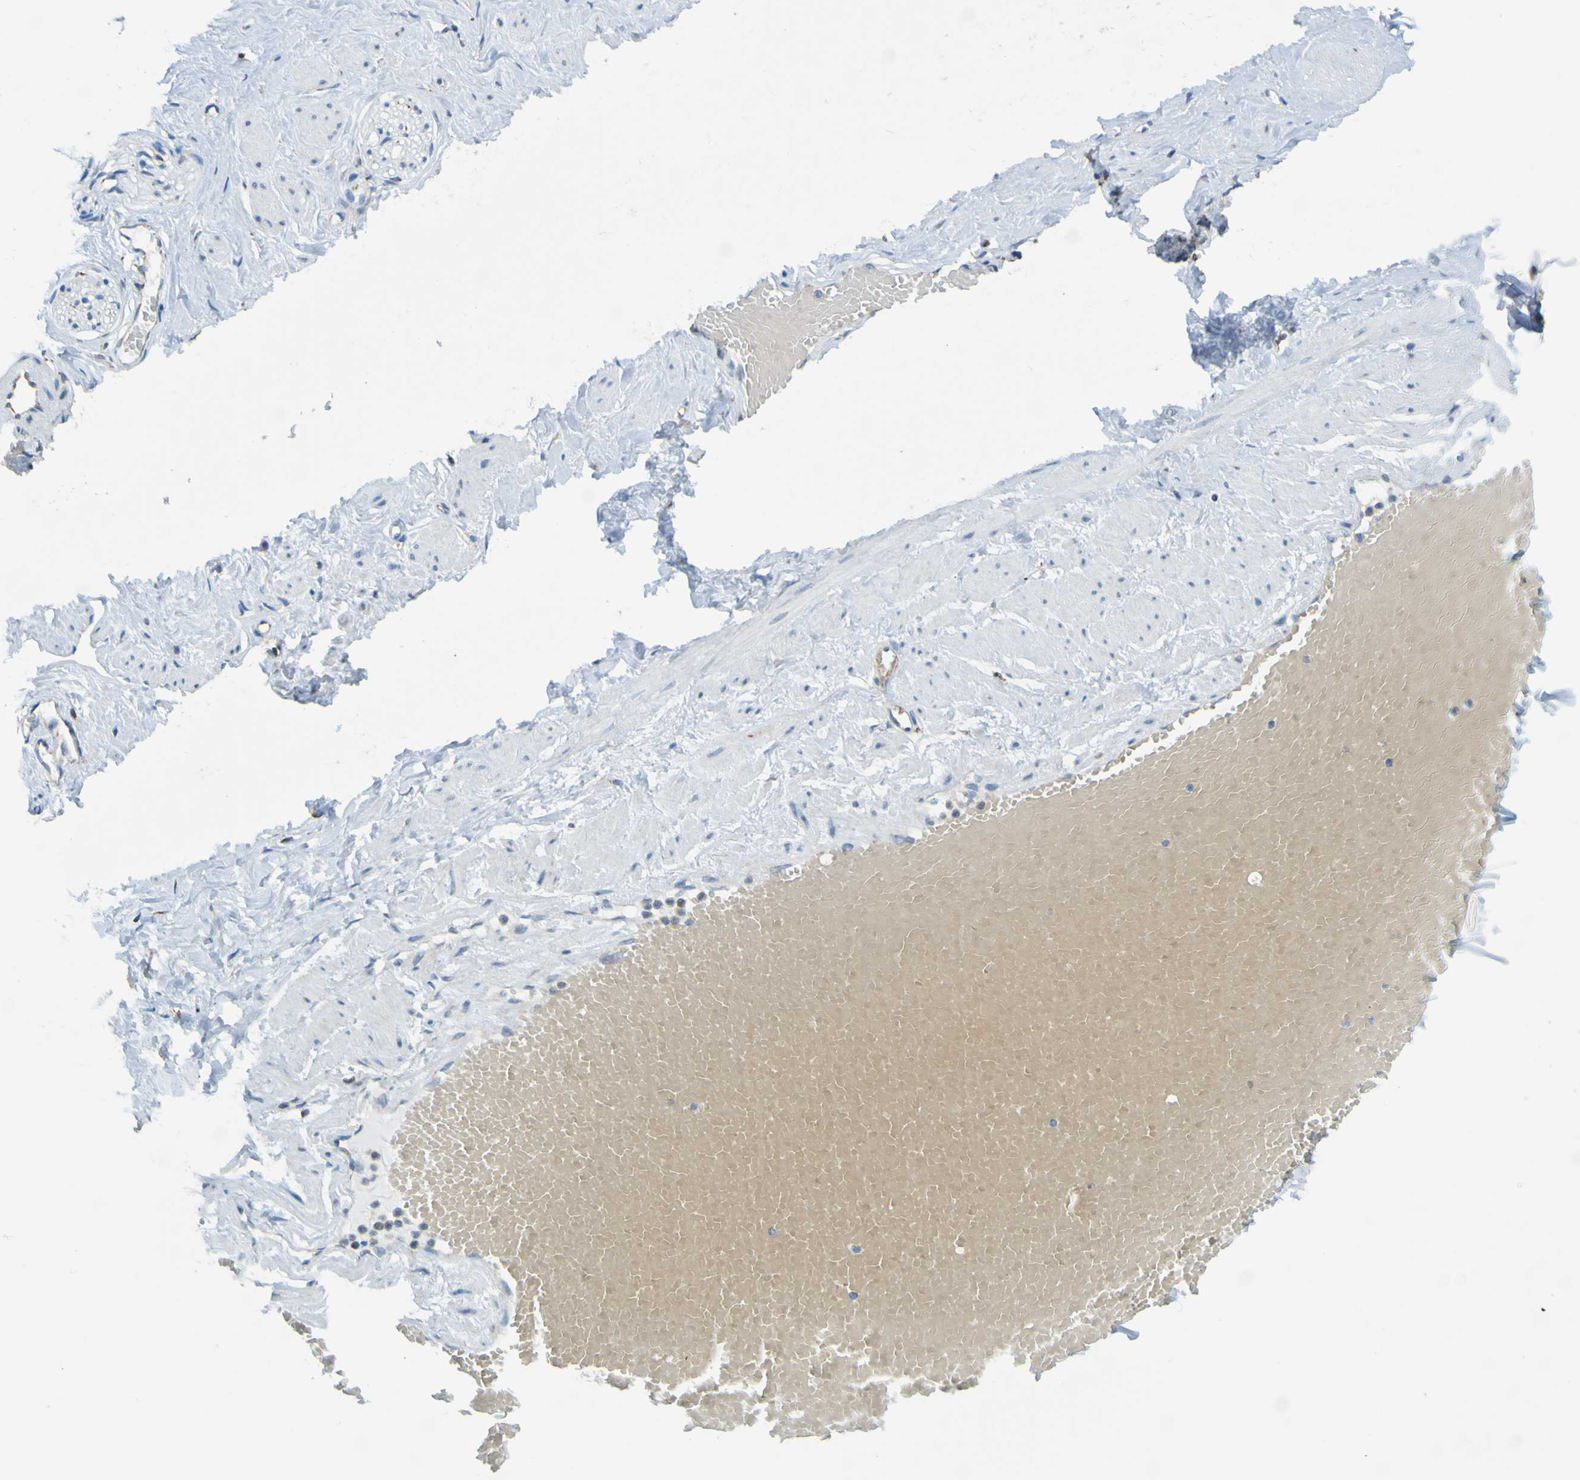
{"staining": {"intensity": "negative", "quantity": "none", "location": "none"}, "tissue": "adipose tissue", "cell_type": "Adipocytes", "image_type": "normal", "snomed": [{"axis": "morphology", "description": "Normal tissue, NOS"}, {"axis": "topography", "description": "Soft tissue"}, {"axis": "topography", "description": "Vascular tissue"}], "caption": "High magnification brightfield microscopy of benign adipose tissue stained with DAB (brown) and counterstained with hematoxylin (blue): adipocytes show no significant positivity. The staining is performed using DAB brown chromogen with nuclei counter-stained in using hematoxylin.", "gene": "SSR1", "patient": {"sex": "female", "age": 35}}